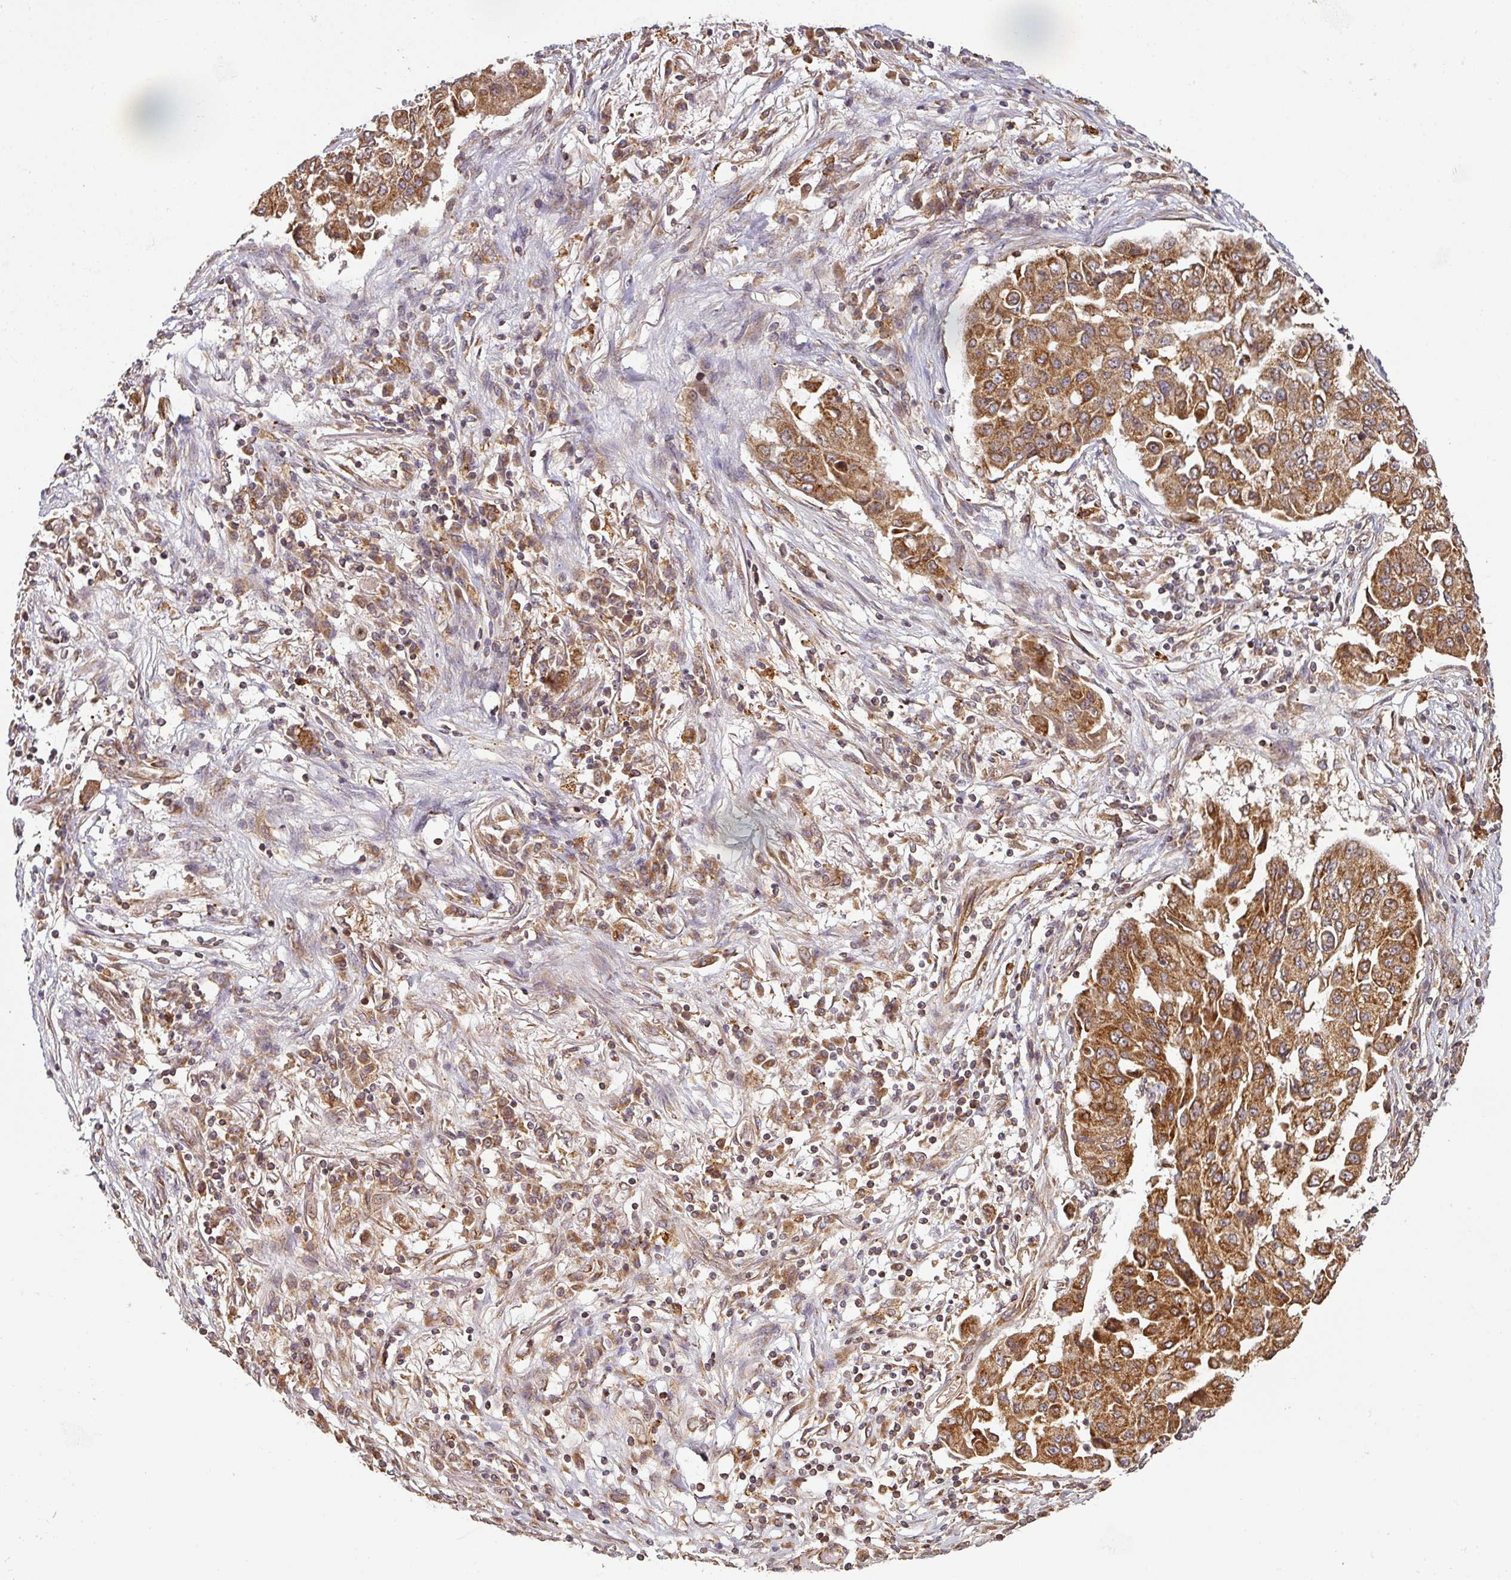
{"staining": {"intensity": "moderate", "quantity": ">75%", "location": "cytoplasmic/membranous"}, "tissue": "lung cancer", "cell_type": "Tumor cells", "image_type": "cancer", "snomed": [{"axis": "morphology", "description": "Squamous cell carcinoma, NOS"}, {"axis": "topography", "description": "Lung"}], "caption": "Immunohistochemistry (IHC) (DAB (3,3'-diaminobenzidine)) staining of squamous cell carcinoma (lung) reveals moderate cytoplasmic/membranous protein positivity in about >75% of tumor cells. (DAB IHC with brightfield microscopy, high magnification).", "gene": "TRAP1", "patient": {"sex": "male", "age": 74}}